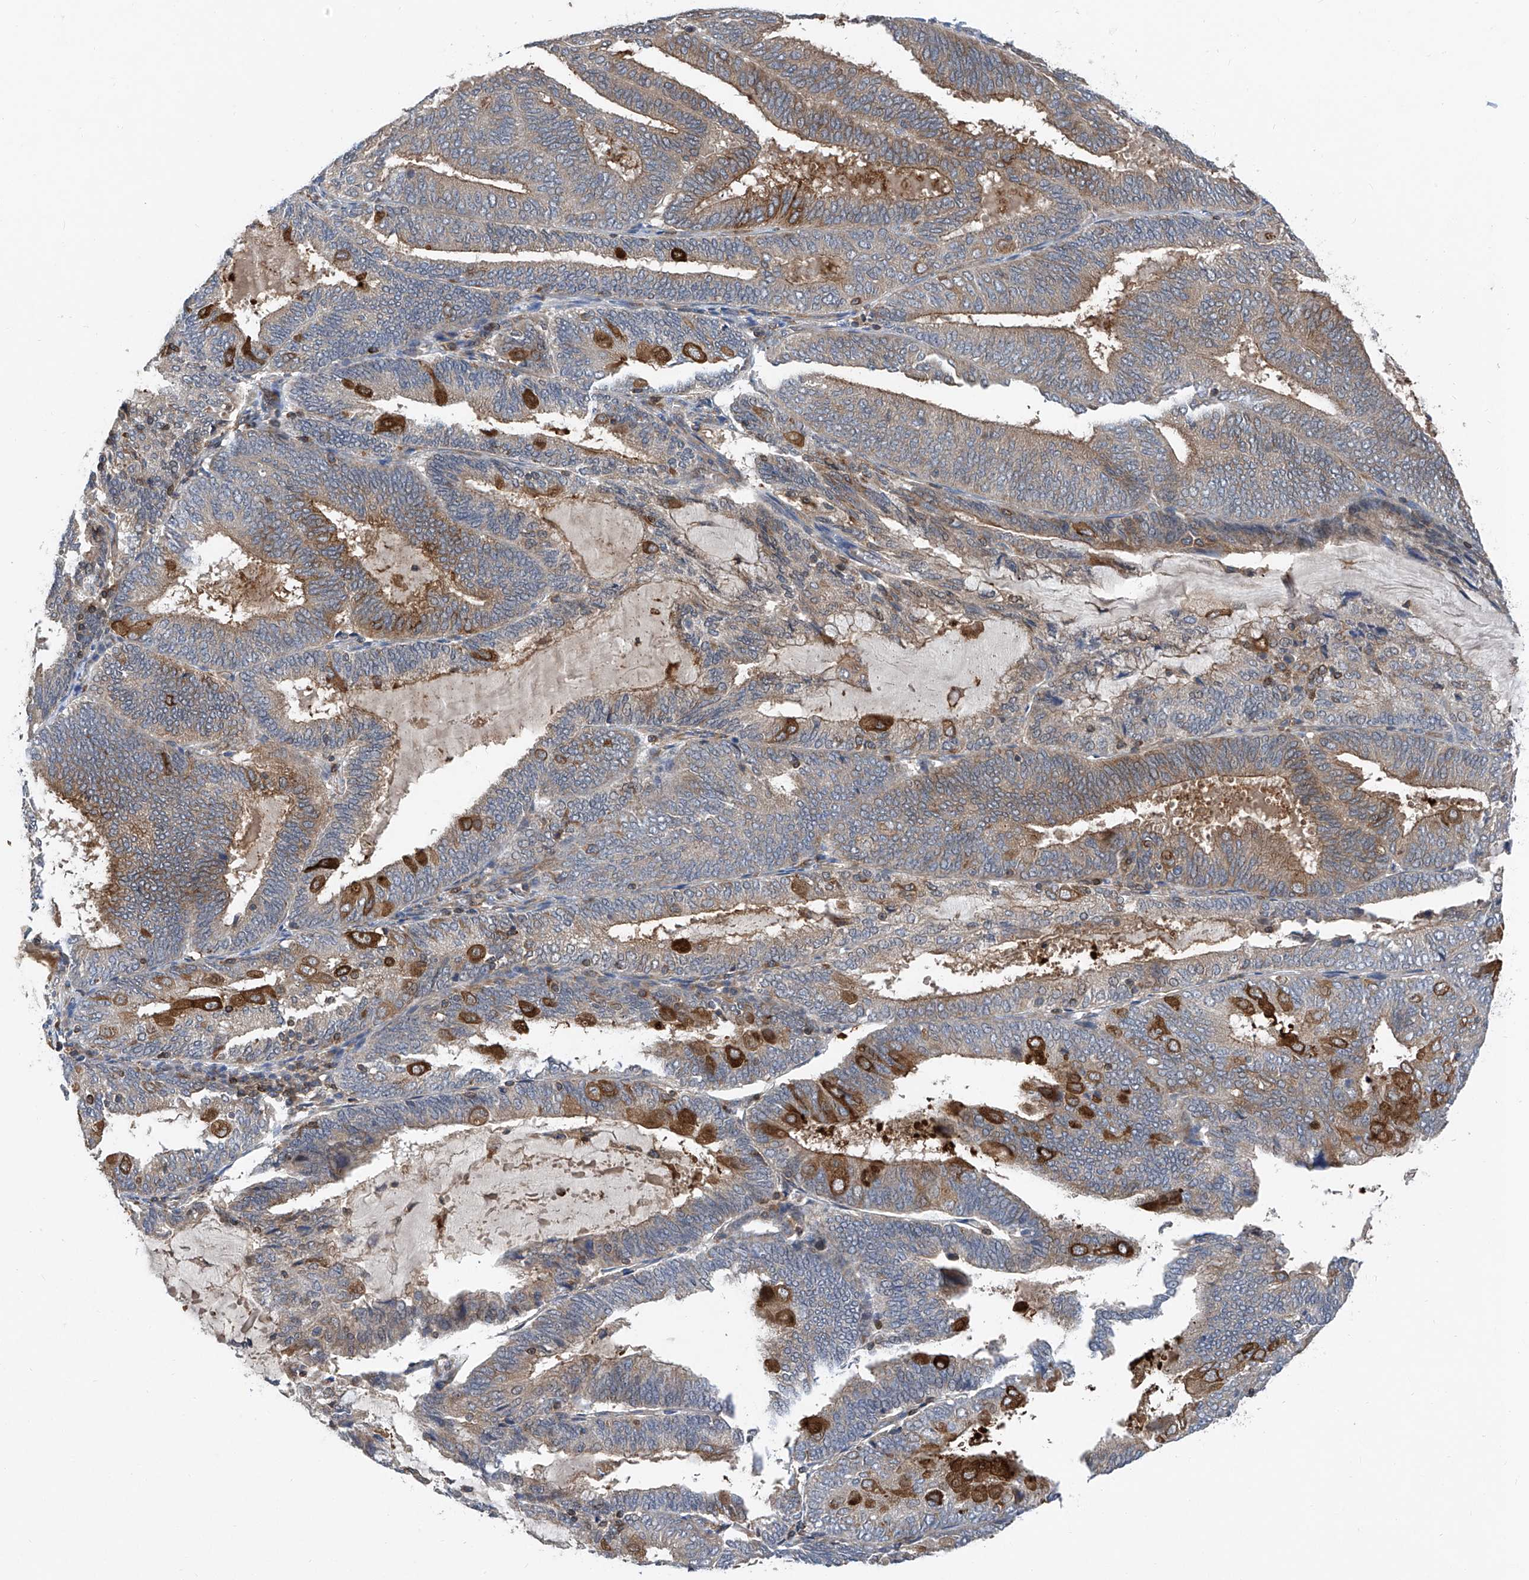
{"staining": {"intensity": "strong", "quantity": "25%-75%", "location": "cytoplasmic/membranous"}, "tissue": "endometrial cancer", "cell_type": "Tumor cells", "image_type": "cancer", "snomed": [{"axis": "morphology", "description": "Adenocarcinoma, NOS"}, {"axis": "topography", "description": "Endometrium"}], "caption": "Tumor cells show high levels of strong cytoplasmic/membranous positivity in about 25%-75% of cells in endometrial cancer. (DAB (3,3'-diaminobenzidine) = brown stain, brightfield microscopy at high magnification).", "gene": "TRIM38", "patient": {"sex": "female", "age": 81}}